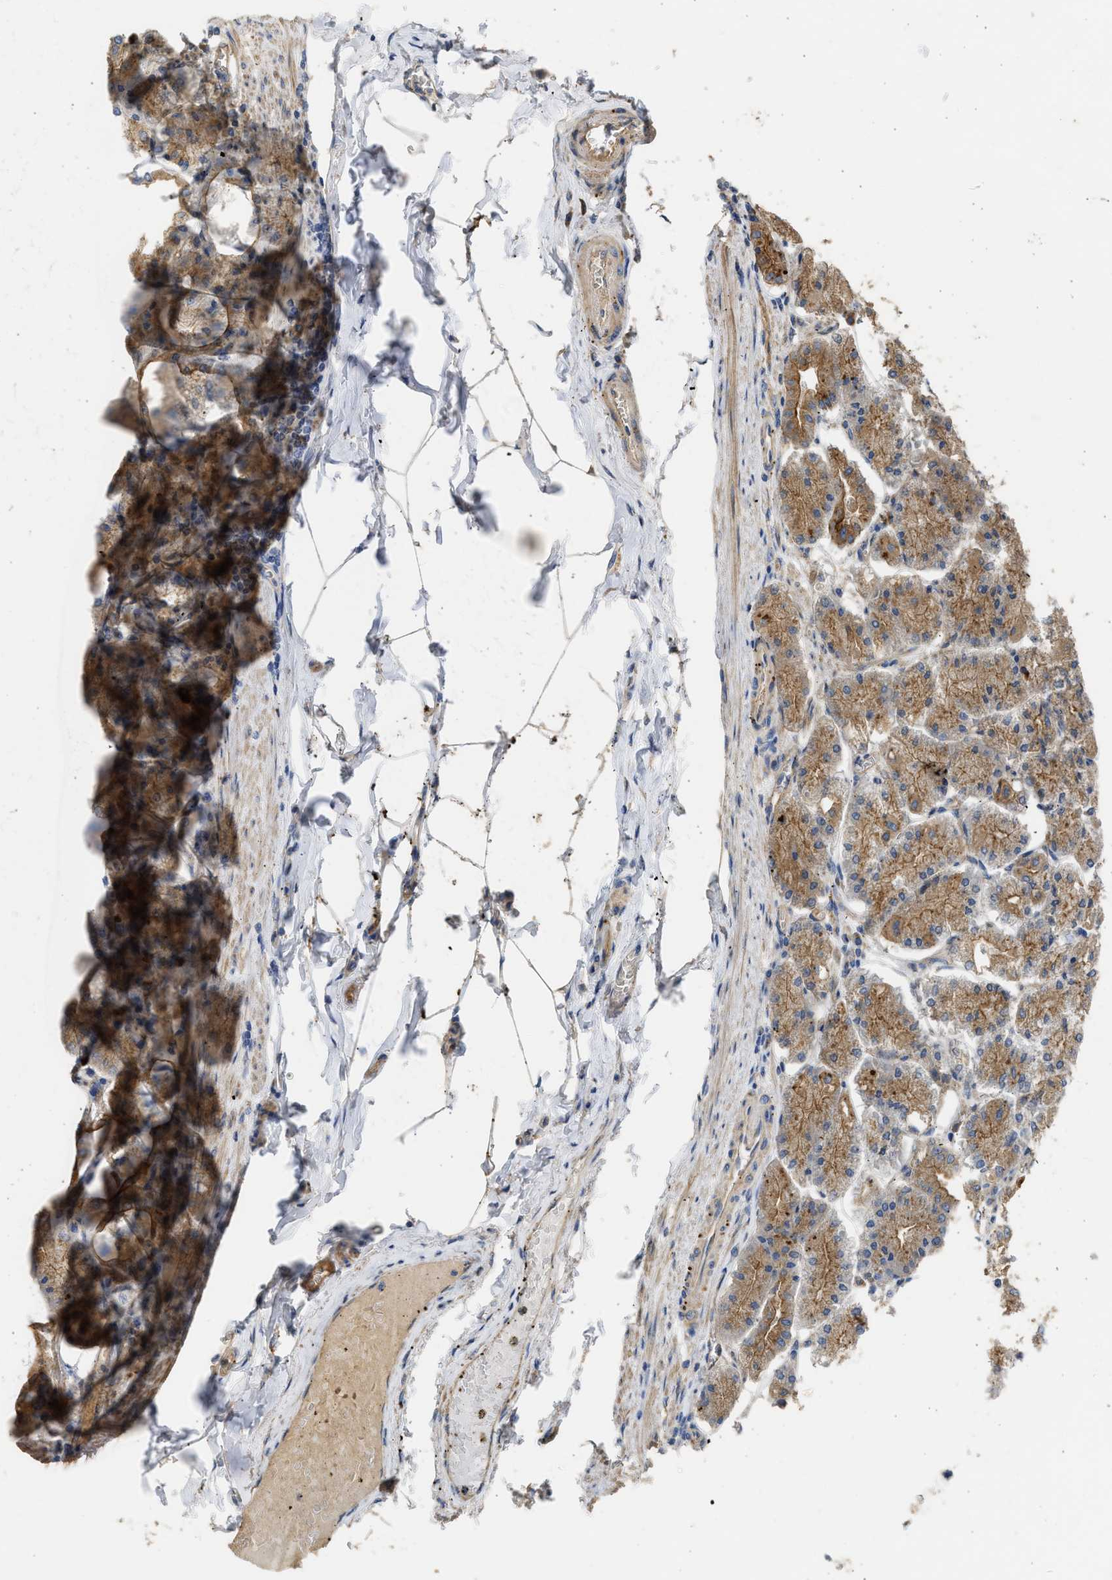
{"staining": {"intensity": "strong", "quantity": ">75%", "location": "cytoplasmic/membranous"}, "tissue": "stomach", "cell_type": "Glandular cells", "image_type": "normal", "snomed": [{"axis": "morphology", "description": "Normal tissue, NOS"}, {"axis": "topography", "description": "Stomach, lower"}], "caption": "The photomicrograph exhibits immunohistochemical staining of unremarkable stomach. There is strong cytoplasmic/membranous expression is present in about >75% of glandular cells. The staining was performed using DAB, with brown indicating positive protein expression. Nuclei are stained blue with hematoxylin.", "gene": "CSRNP2", "patient": {"sex": "male", "age": 71}}